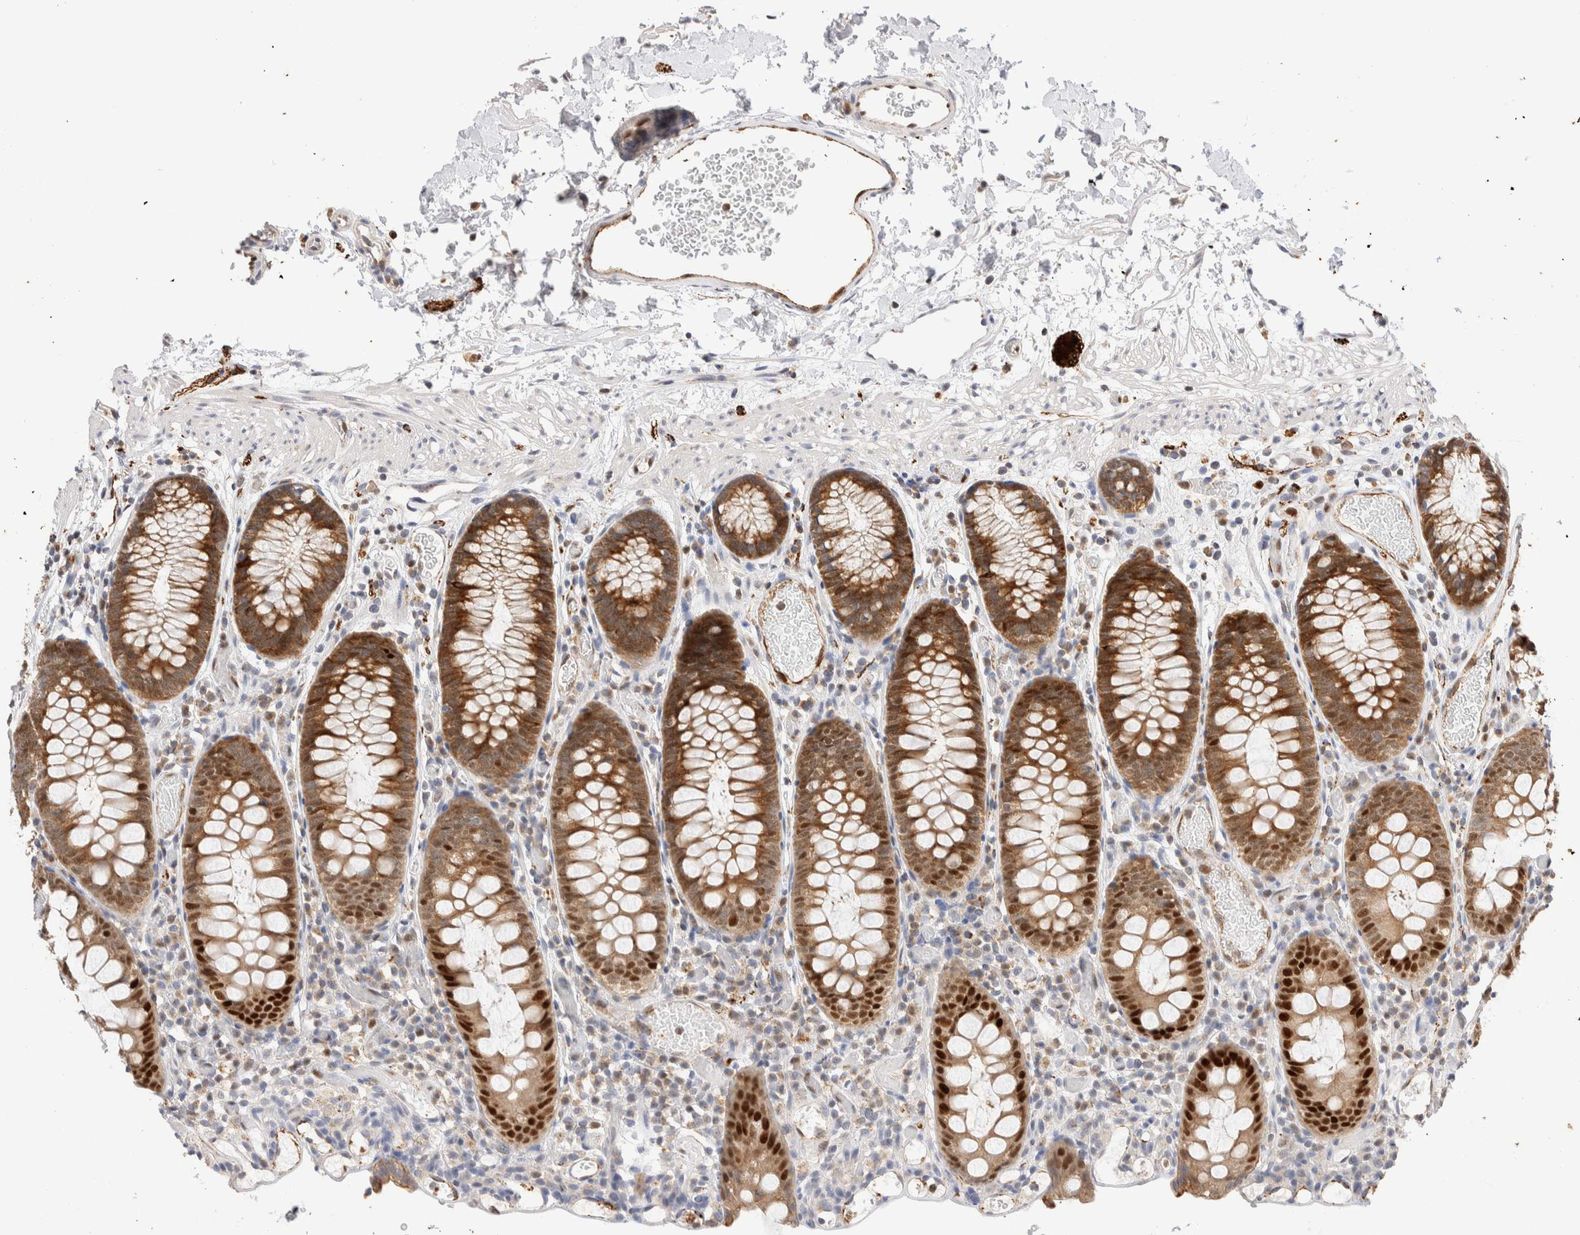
{"staining": {"intensity": "moderate", "quantity": ">75%", "location": "cytoplasmic/membranous"}, "tissue": "colon", "cell_type": "Endothelial cells", "image_type": "normal", "snomed": [{"axis": "morphology", "description": "Normal tissue, NOS"}, {"axis": "topography", "description": "Colon"}], "caption": "Immunohistochemical staining of benign human colon exhibits medium levels of moderate cytoplasmic/membranous expression in approximately >75% of endothelial cells.", "gene": "NSMAF", "patient": {"sex": "male", "age": 14}}